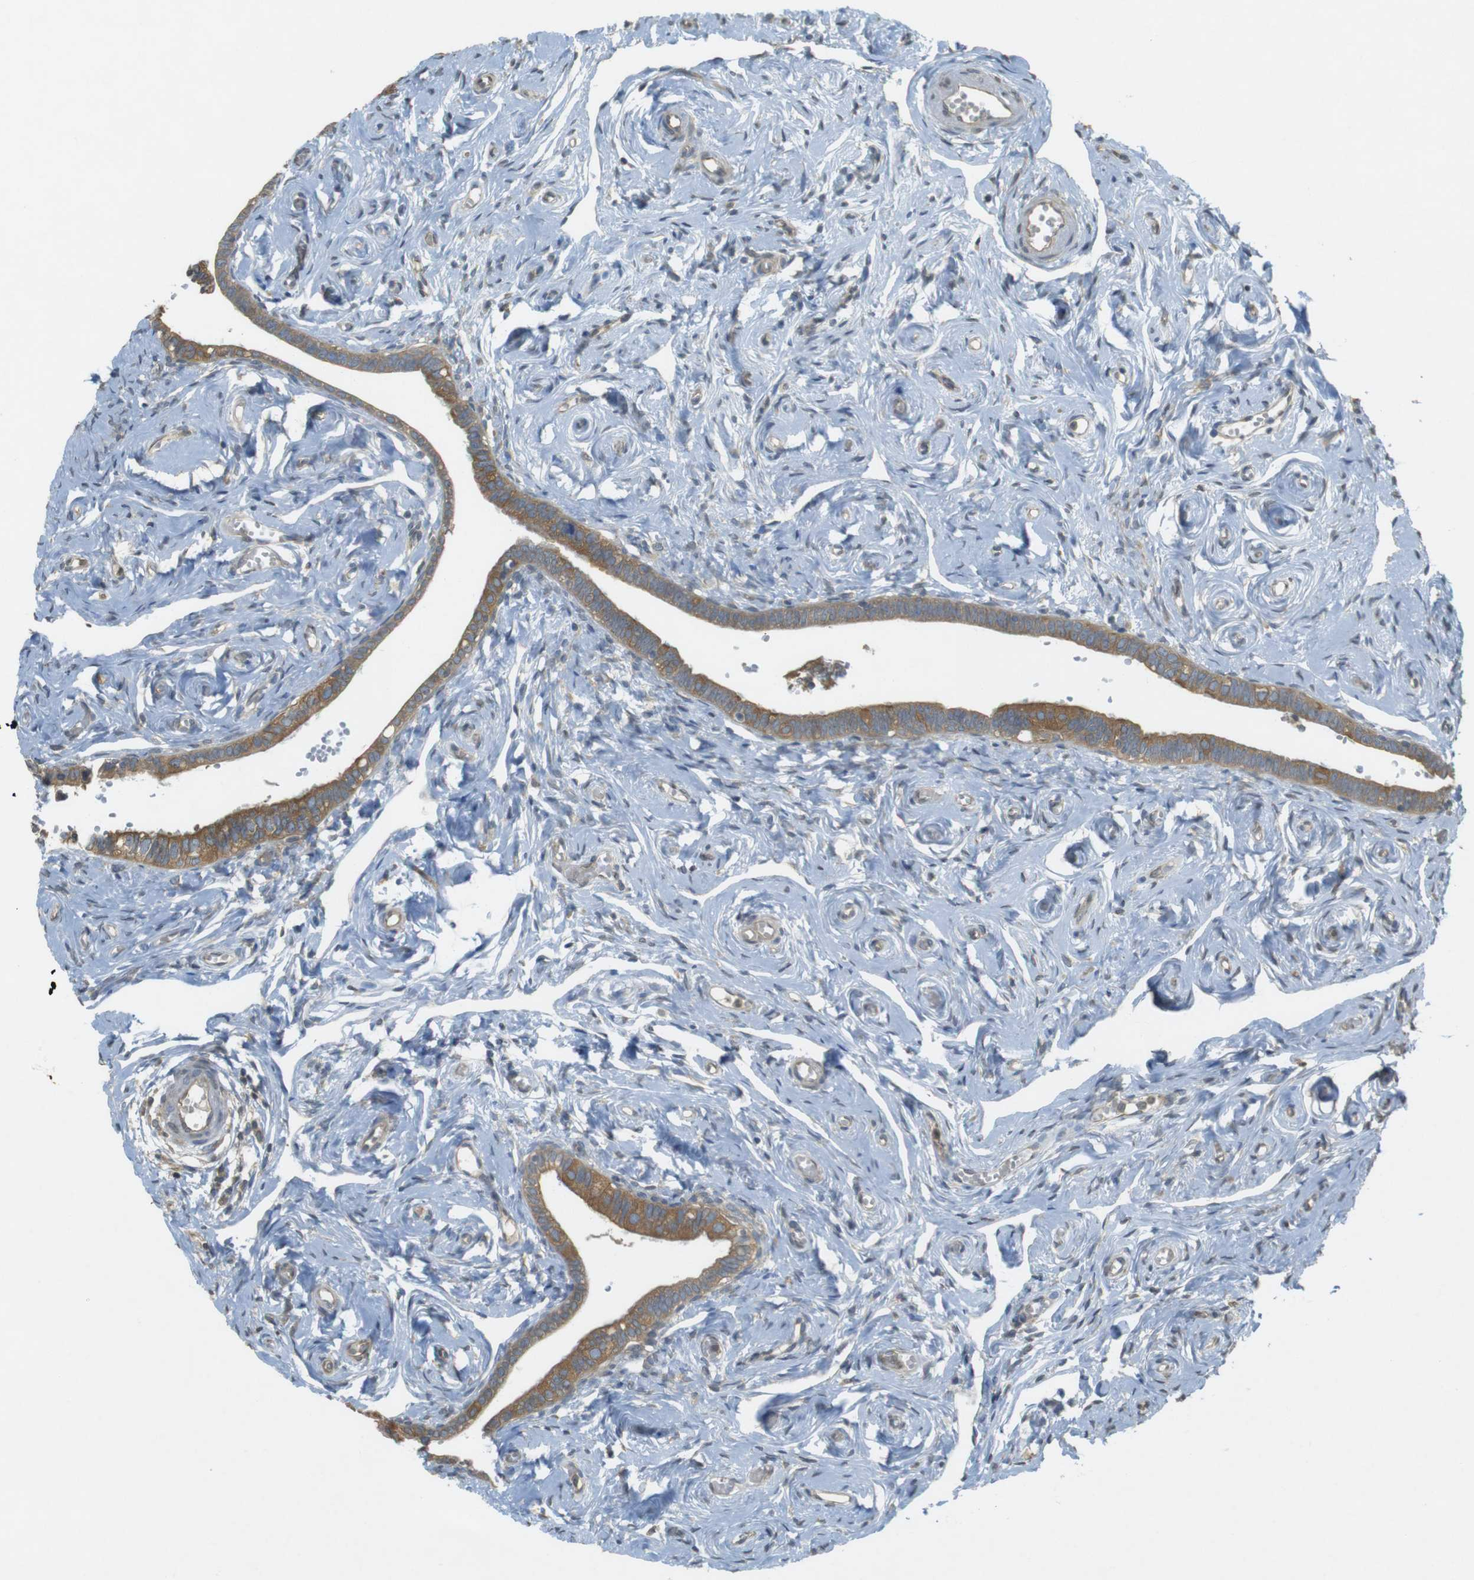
{"staining": {"intensity": "moderate", "quantity": ">75%", "location": "cytoplasmic/membranous"}, "tissue": "fallopian tube", "cell_type": "Glandular cells", "image_type": "normal", "snomed": [{"axis": "morphology", "description": "Normal tissue, NOS"}, {"axis": "topography", "description": "Fallopian tube"}], "caption": "Immunohistochemistry (IHC) of benign human fallopian tube reveals medium levels of moderate cytoplasmic/membranous positivity in approximately >75% of glandular cells.", "gene": "KIF5B", "patient": {"sex": "female", "age": 71}}